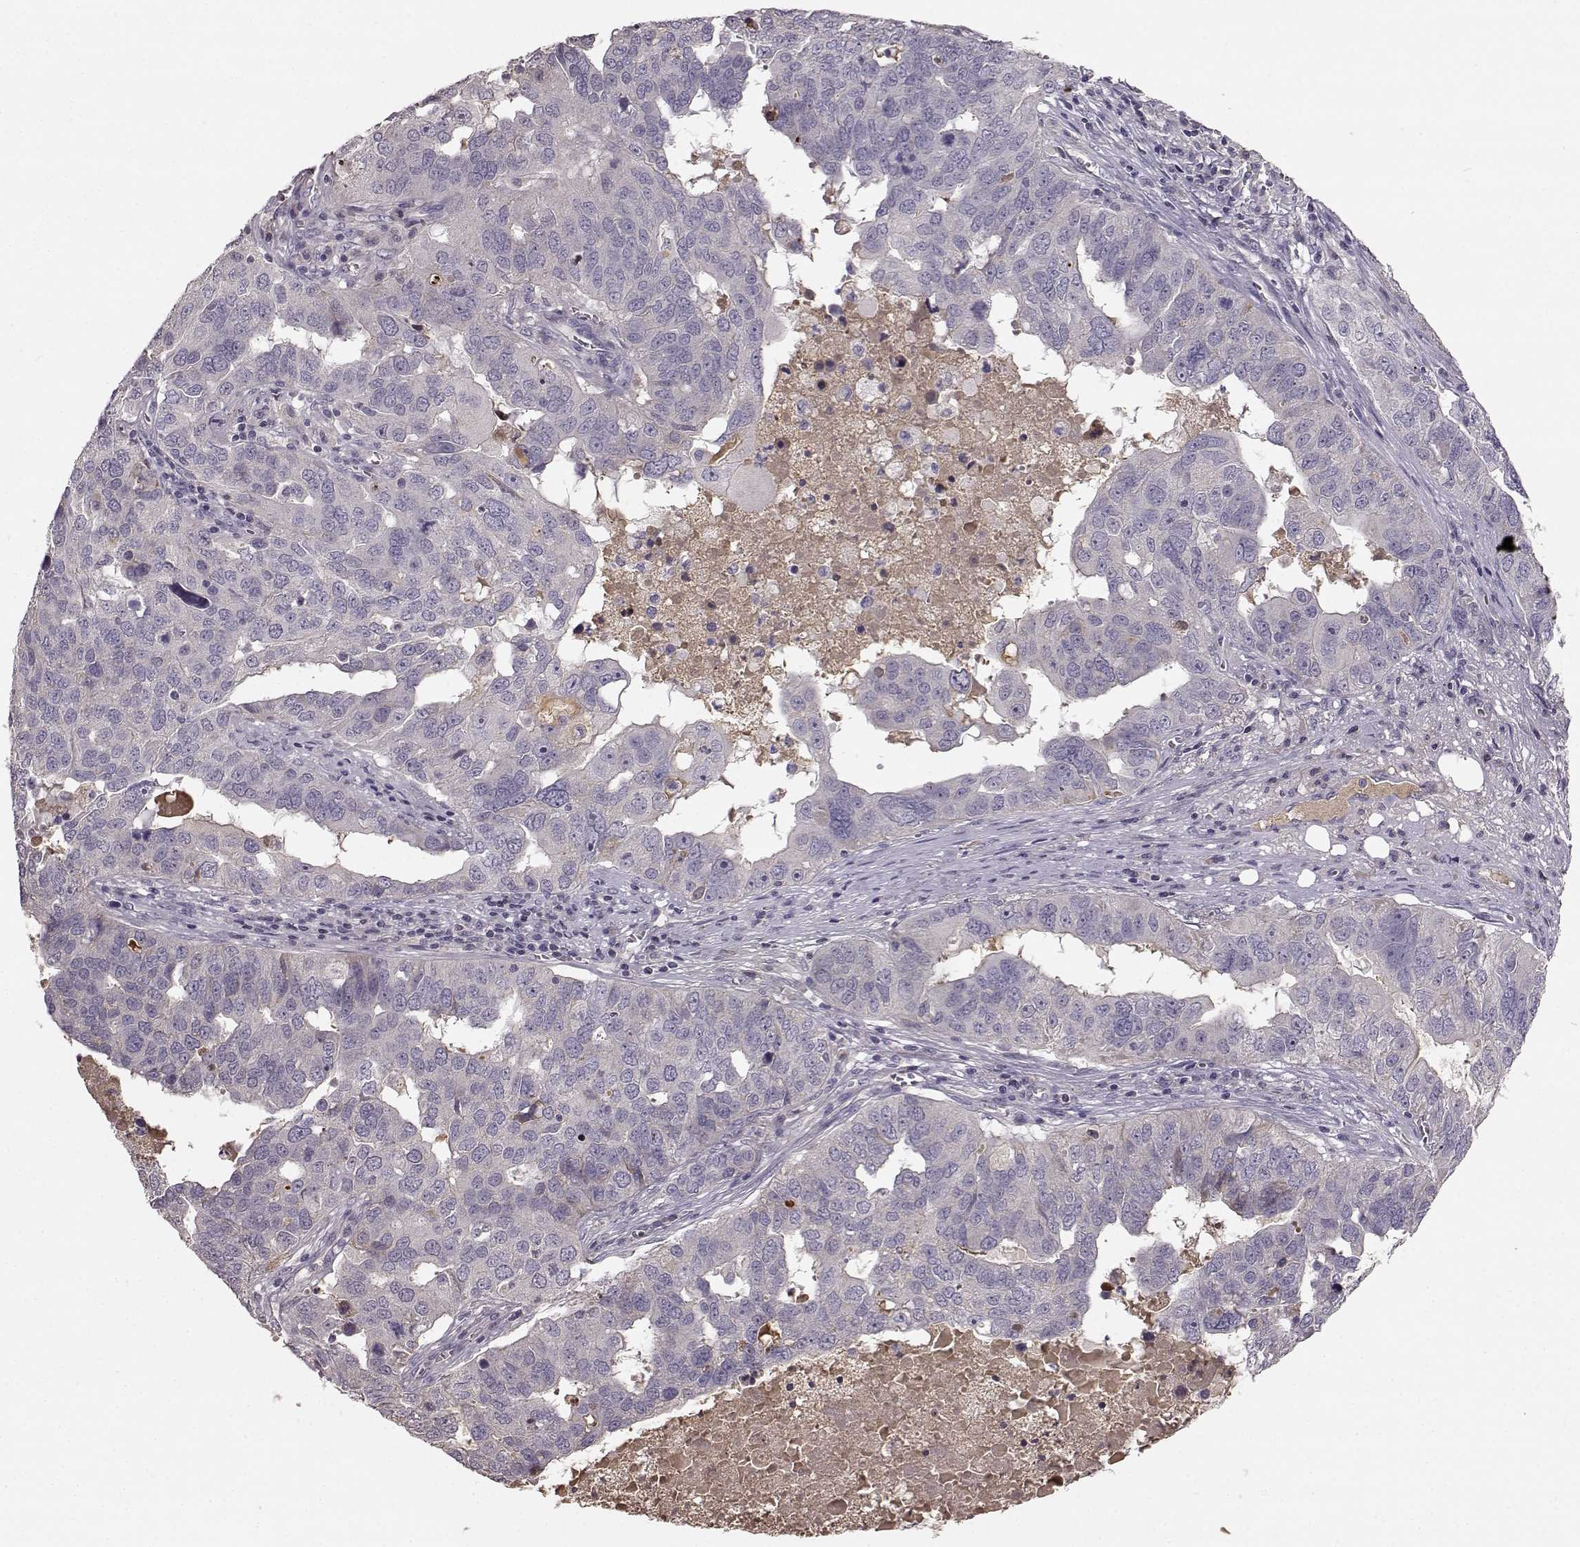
{"staining": {"intensity": "negative", "quantity": "none", "location": "none"}, "tissue": "ovarian cancer", "cell_type": "Tumor cells", "image_type": "cancer", "snomed": [{"axis": "morphology", "description": "Carcinoma, endometroid"}, {"axis": "topography", "description": "Soft tissue"}, {"axis": "topography", "description": "Ovary"}], "caption": "Histopathology image shows no significant protein positivity in tumor cells of ovarian cancer.", "gene": "YJEFN3", "patient": {"sex": "female", "age": 52}}